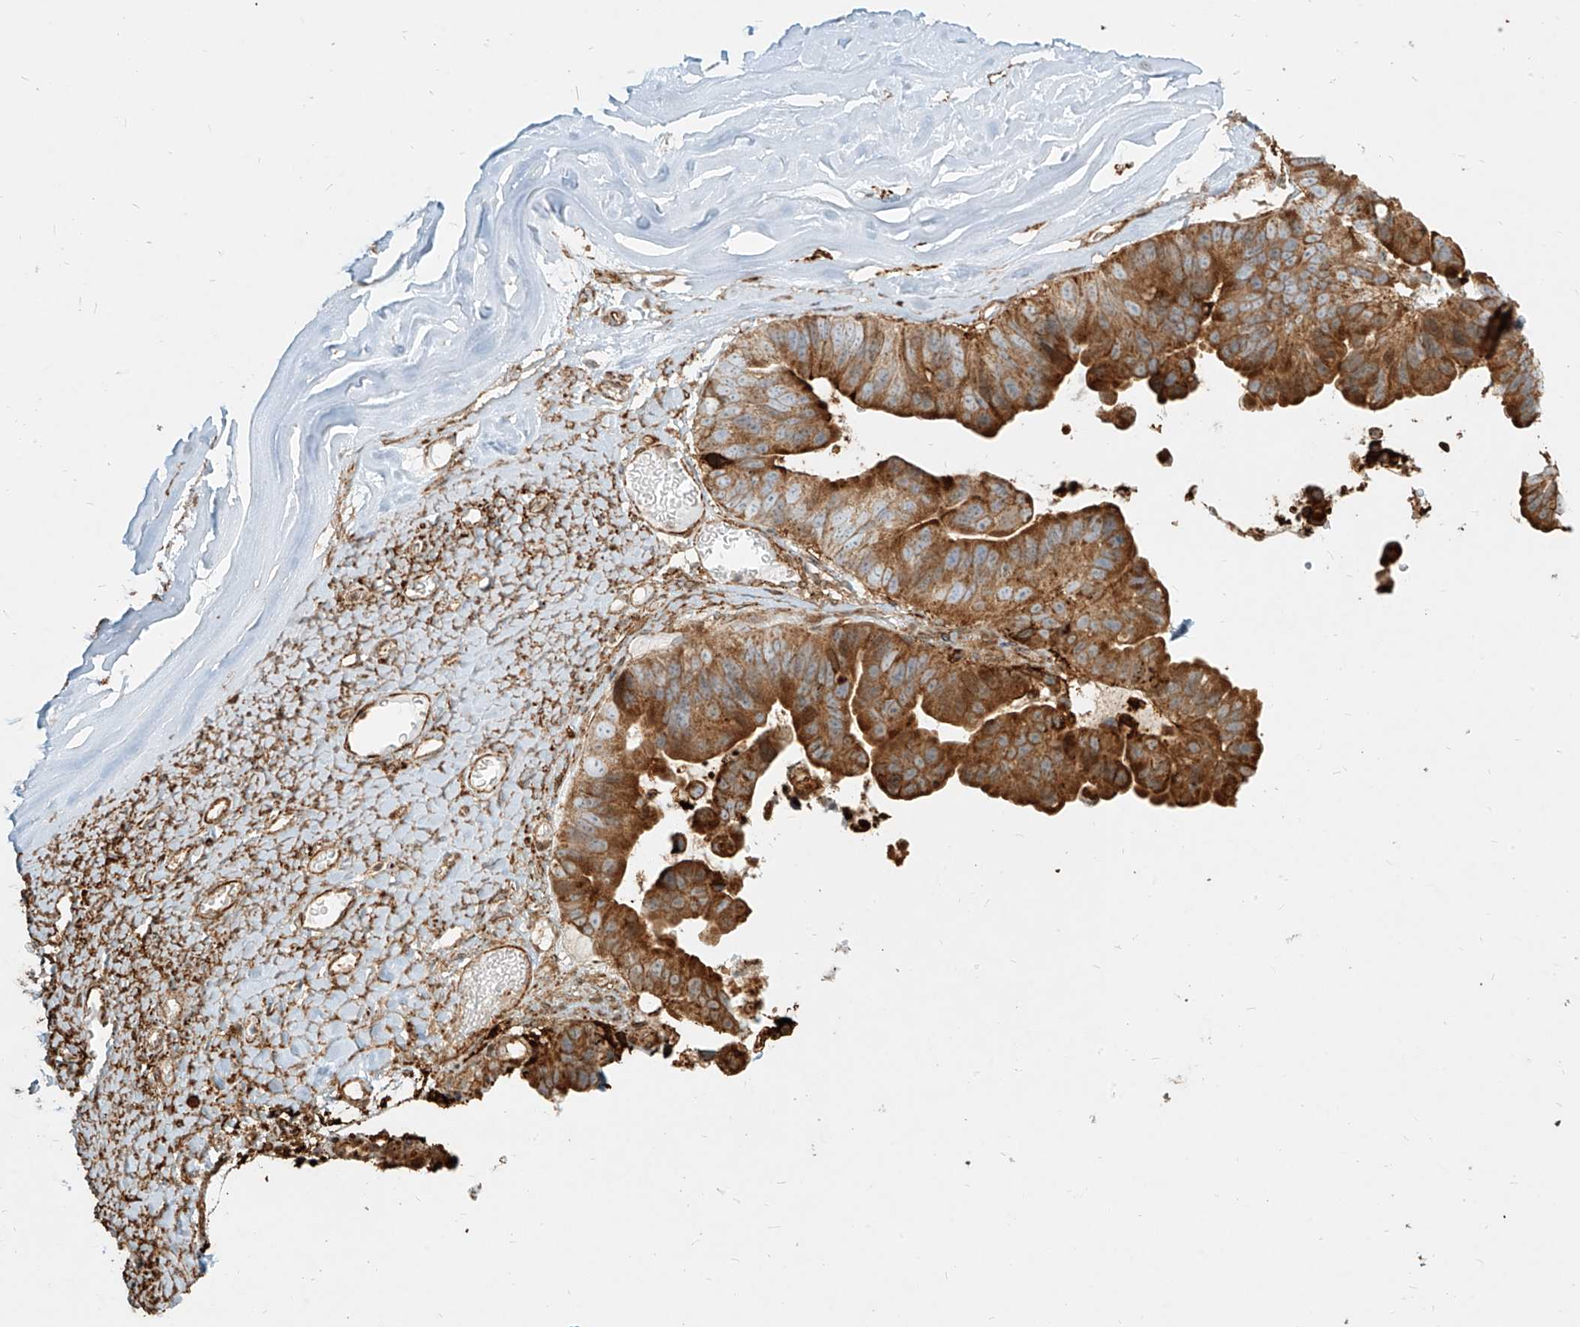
{"staining": {"intensity": "strong", "quantity": ">75%", "location": "cytoplasmic/membranous"}, "tissue": "ovarian cancer", "cell_type": "Tumor cells", "image_type": "cancer", "snomed": [{"axis": "morphology", "description": "Cystadenocarcinoma, mucinous, NOS"}, {"axis": "topography", "description": "Ovary"}], "caption": "Mucinous cystadenocarcinoma (ovarian) stained with DAB immunohistochemistry displays high levels of strong cytoplasmic/membranous positivity in about >75% of tumor cells.", "gene": "MTX2", "patient": {"sex": "female", "age": 61}}